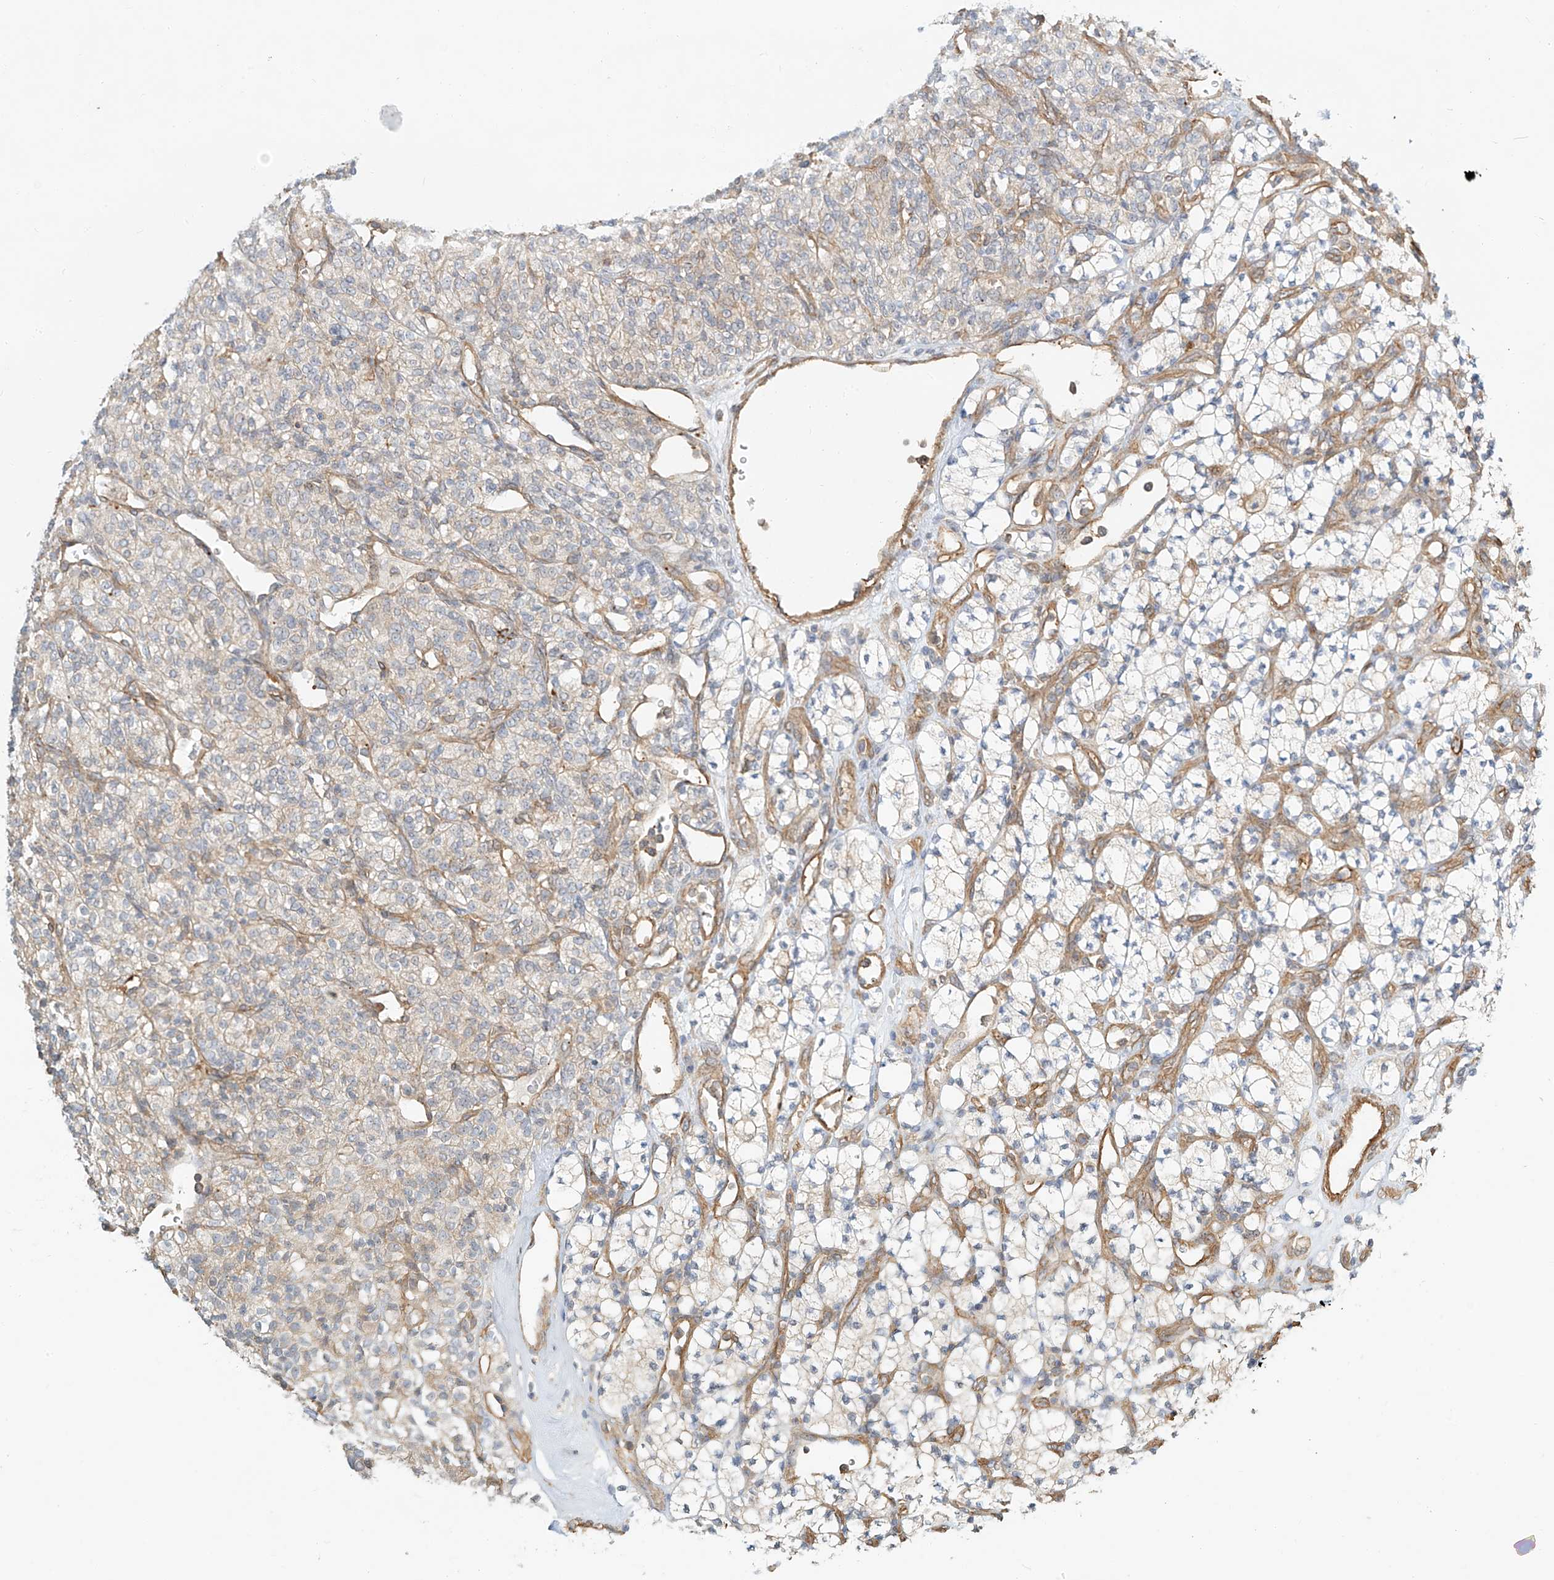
{"staining": {"intensity": "negative", "quantity": "none", "location": "none"}, "tissue": "renal cancer", "cell_type": "Tumor cells", "image_type": "cancer", "snomed": [{"axis": "morphology", "description": "Adenocarcinoma, NOS"}, {"axis": "topography", "description": "Kidney"}], "caption": "Tumor cells show no significant positivity in renal cancer (adenocarcinoma).", "gene": "CSMD3", "patient": {"sex": "male", "age": 77}}